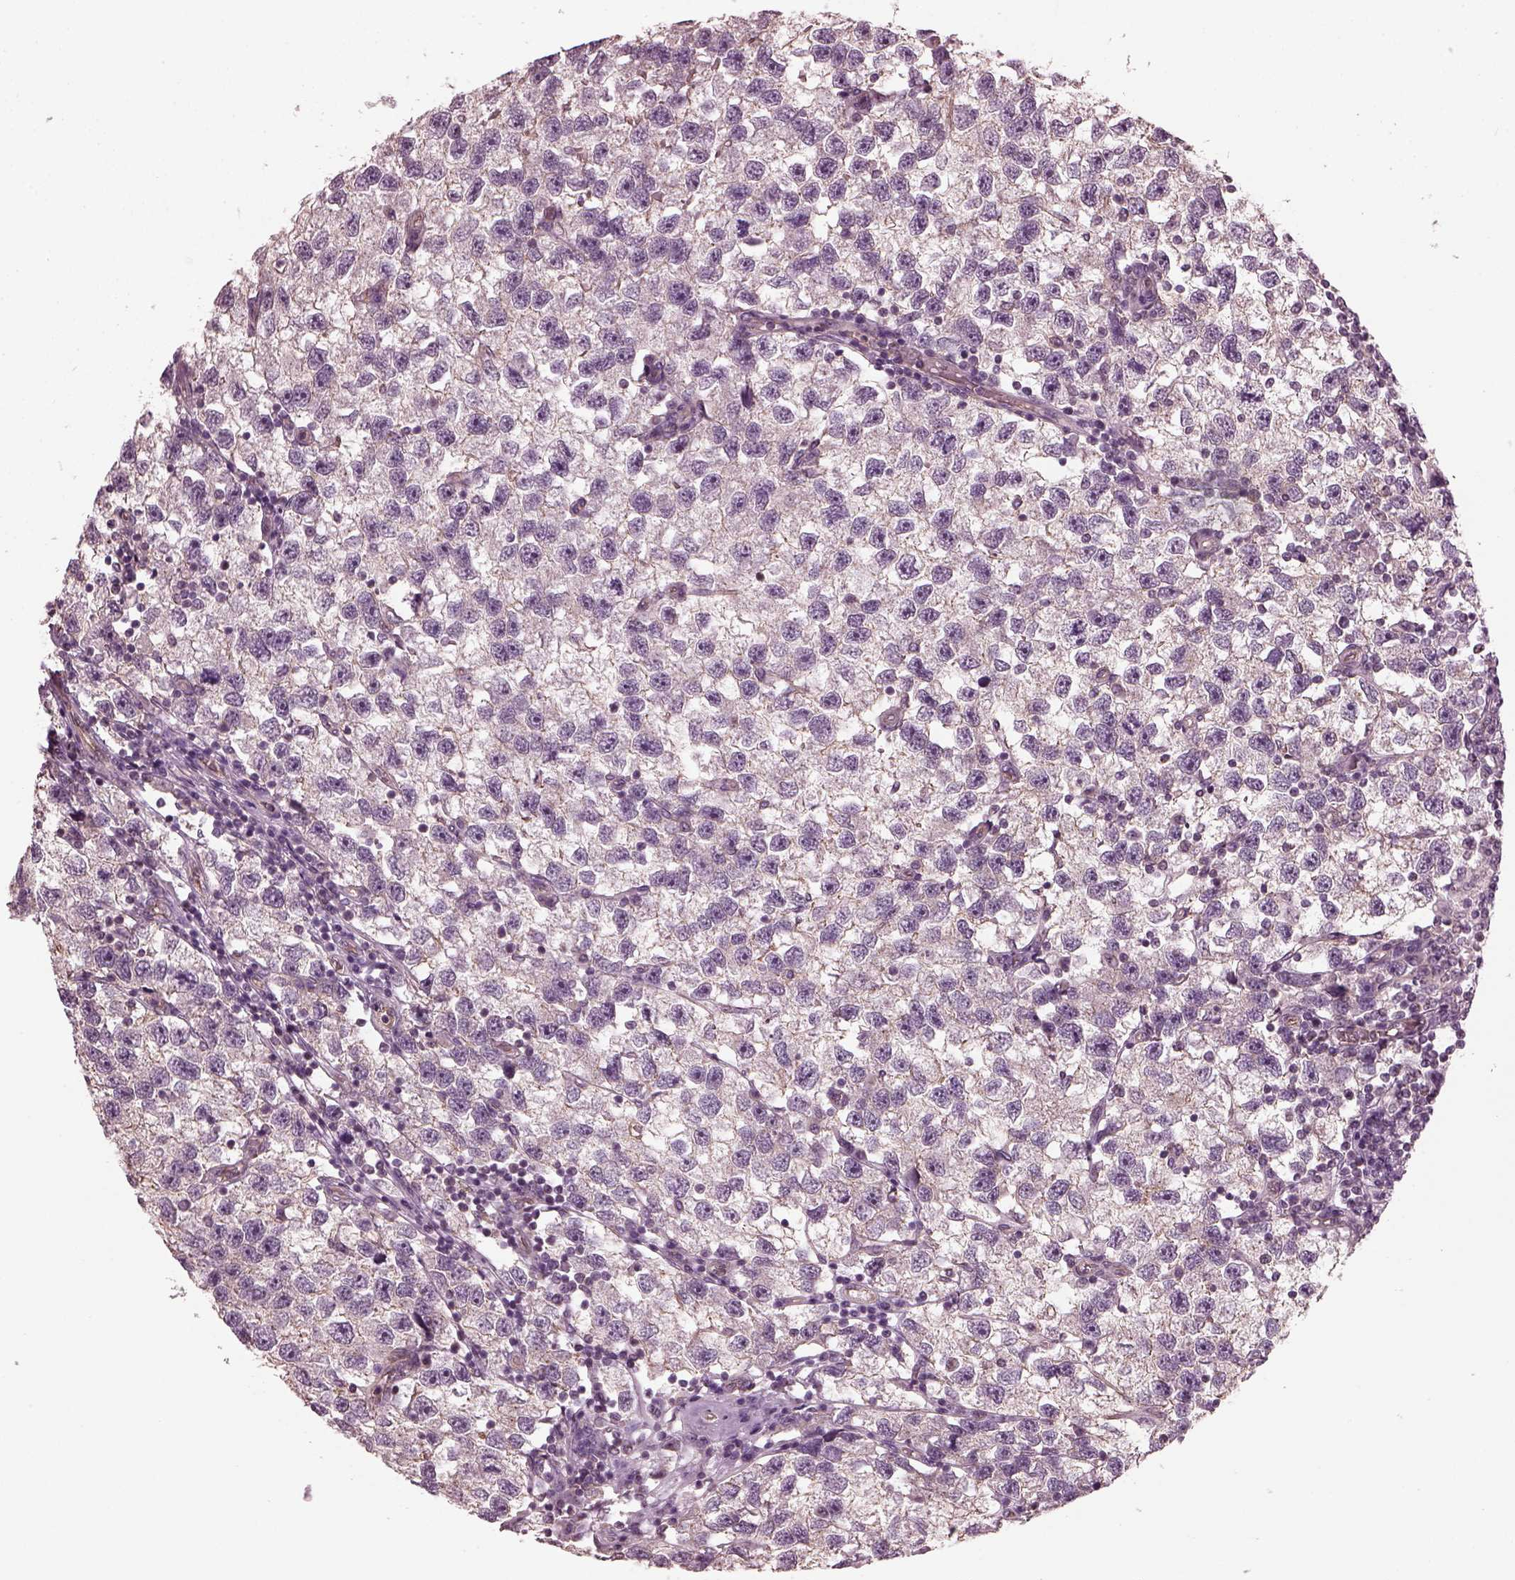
{"staining": {"intensity": "weak", "quantity": "25%-75%", "location": "cytoplasmic/membranous"}, "tissue": "testis cancer", "cell_type": "Tumor cells", "image_type": "cancer", "snomed": [{"axis": "morphology", "description": "Seminoma, NOS"}, {"axis": "topography", "description": "Testis"}], "caption": "Immunohistochemical staining of testis seminoma displays low levels of weak cytoplasmic/membranous positivity in about 25%-75% of tumor cells.", "gene": "ODAD1", "patient": {"sex": "male", "age": 26}}